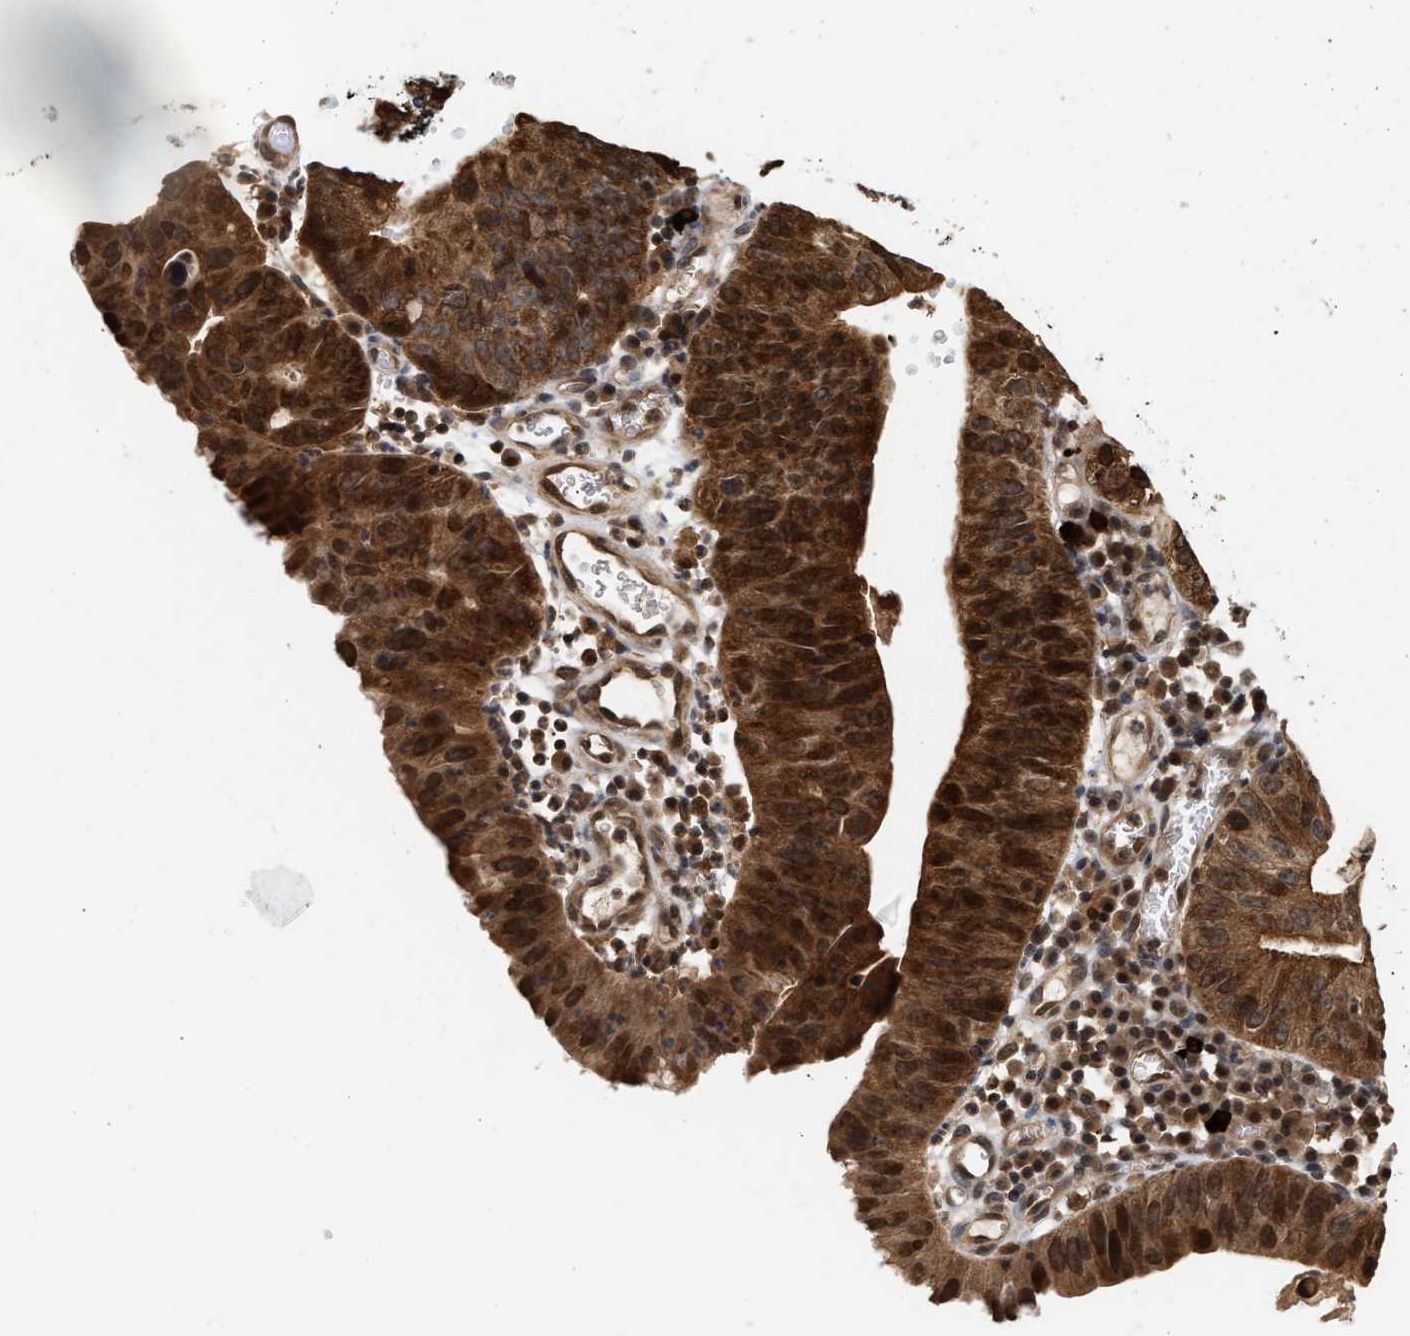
{"staining": {"intensity": "strong", "quantity": ">75%", "location": "cytoplasmic/membranous,nuclear"}, "tissue": "stomach cancer", "cell_type": "Tumor cells", "image_type": "cancer", "snomed": [{"axis": "morphology", "description": "Adenocarcinoma, NOS"}, {"axis": "topography", "description": "Stomach"}], "caption": "Protein staining by IHC demonstrates strong cytoplasmic/membranous and nuclear positivity in about >75% of tumor cells in stomach cancer (adenocarcinoma).", "gene": "ABHD5", "patient": {"sex": "male", "age": 59}}